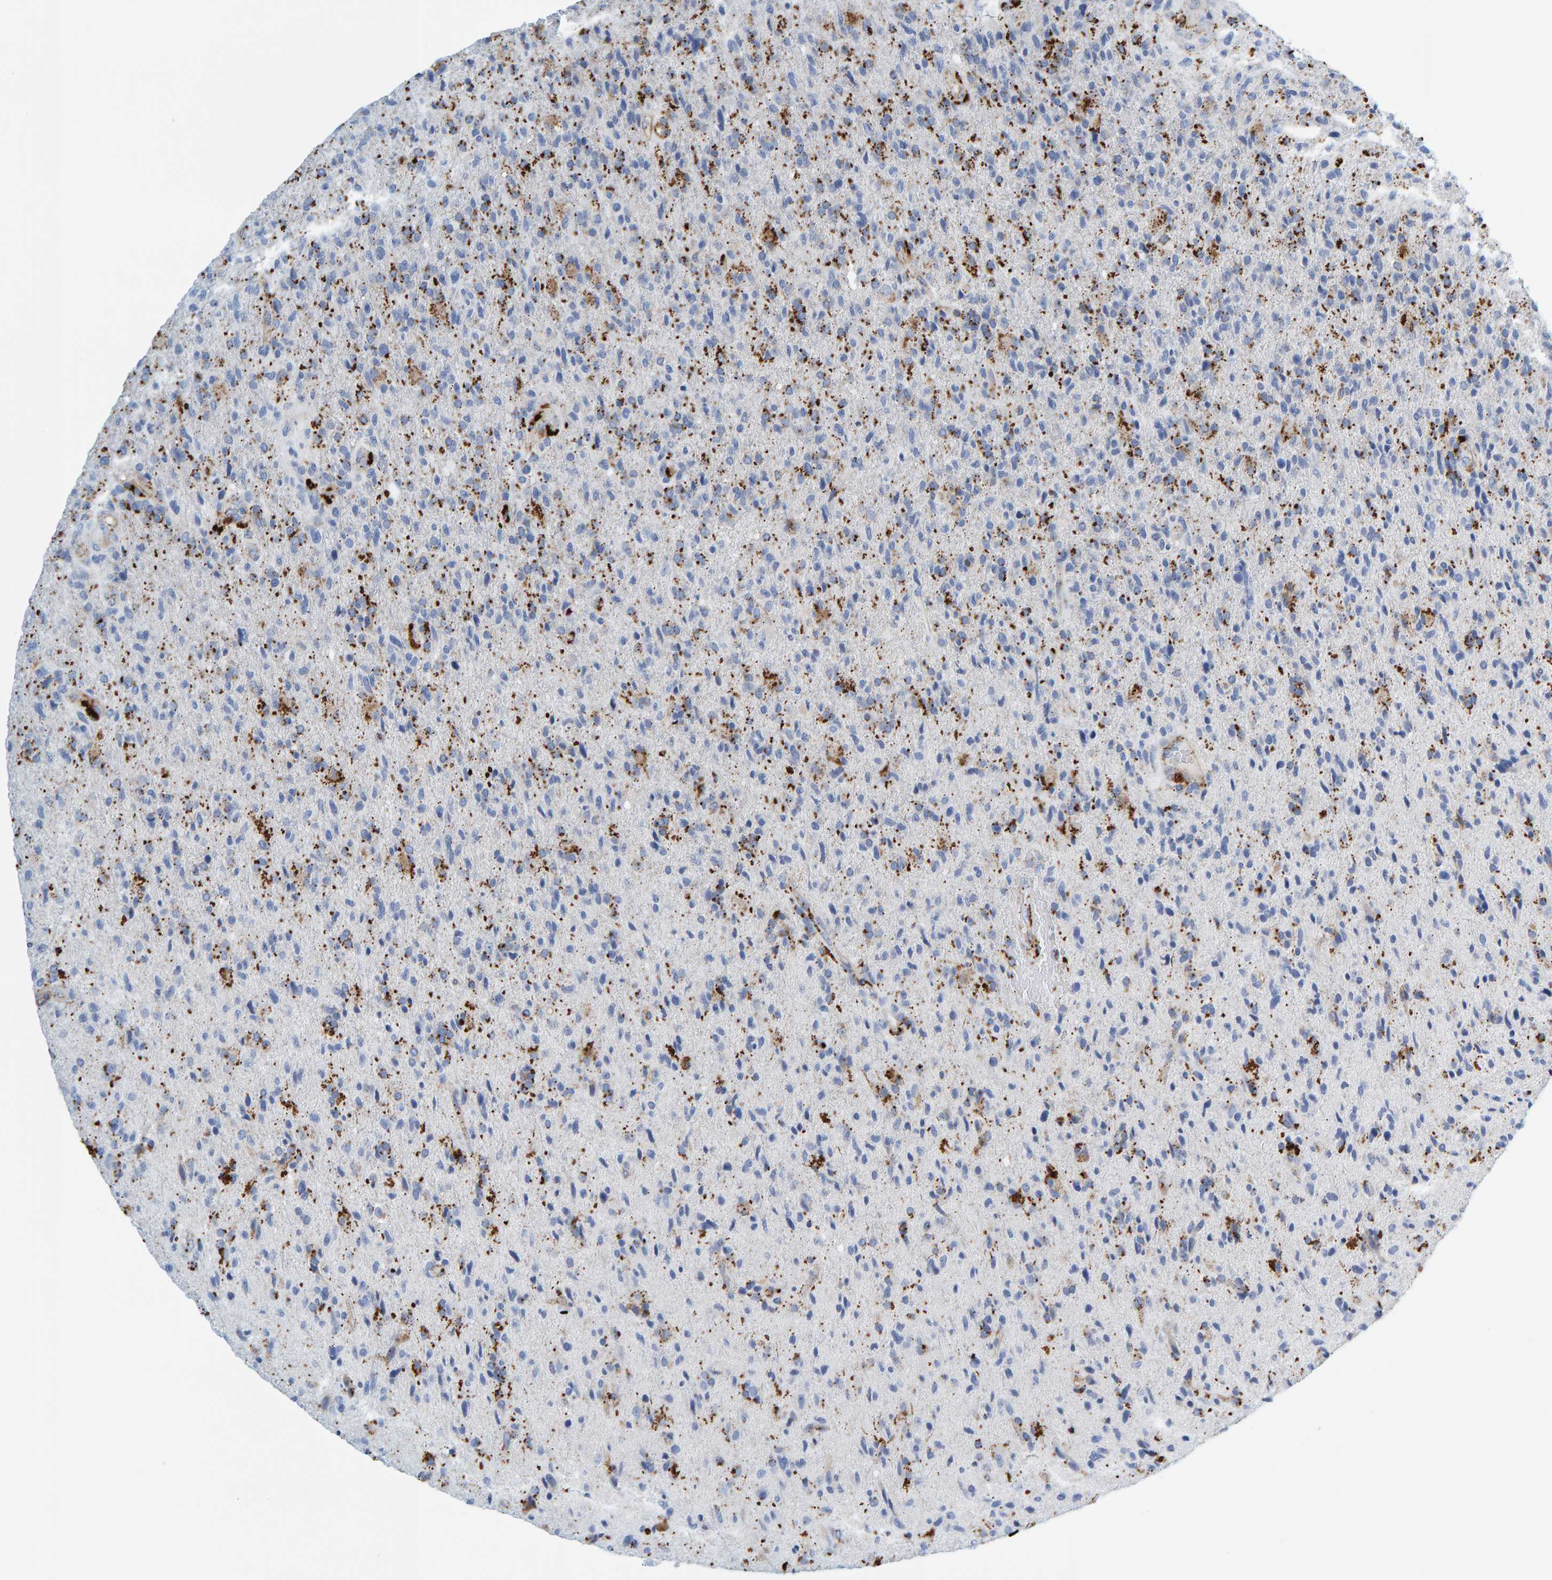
{"staining": {"intensity": "negative", "quantity": "none", "location": "none"}, "tissue": "glioma", "cell_type": "Tumor cells", "image_type": "cancer", "snomed": [{"axis": "morphology", "description": "Glioma, malignant, High grade"}, {"axis": "topography", "description": "Brain"}], "caption": "Immunohistochemistry histopathology image of neoplastic tissue: glioma stained with DAB (3,3'-diaminobenzidine) demonstrates no significant protein expression in tumor cells.", "gene": "BIN3", "patient": {"sex": "male", "age": 72}}